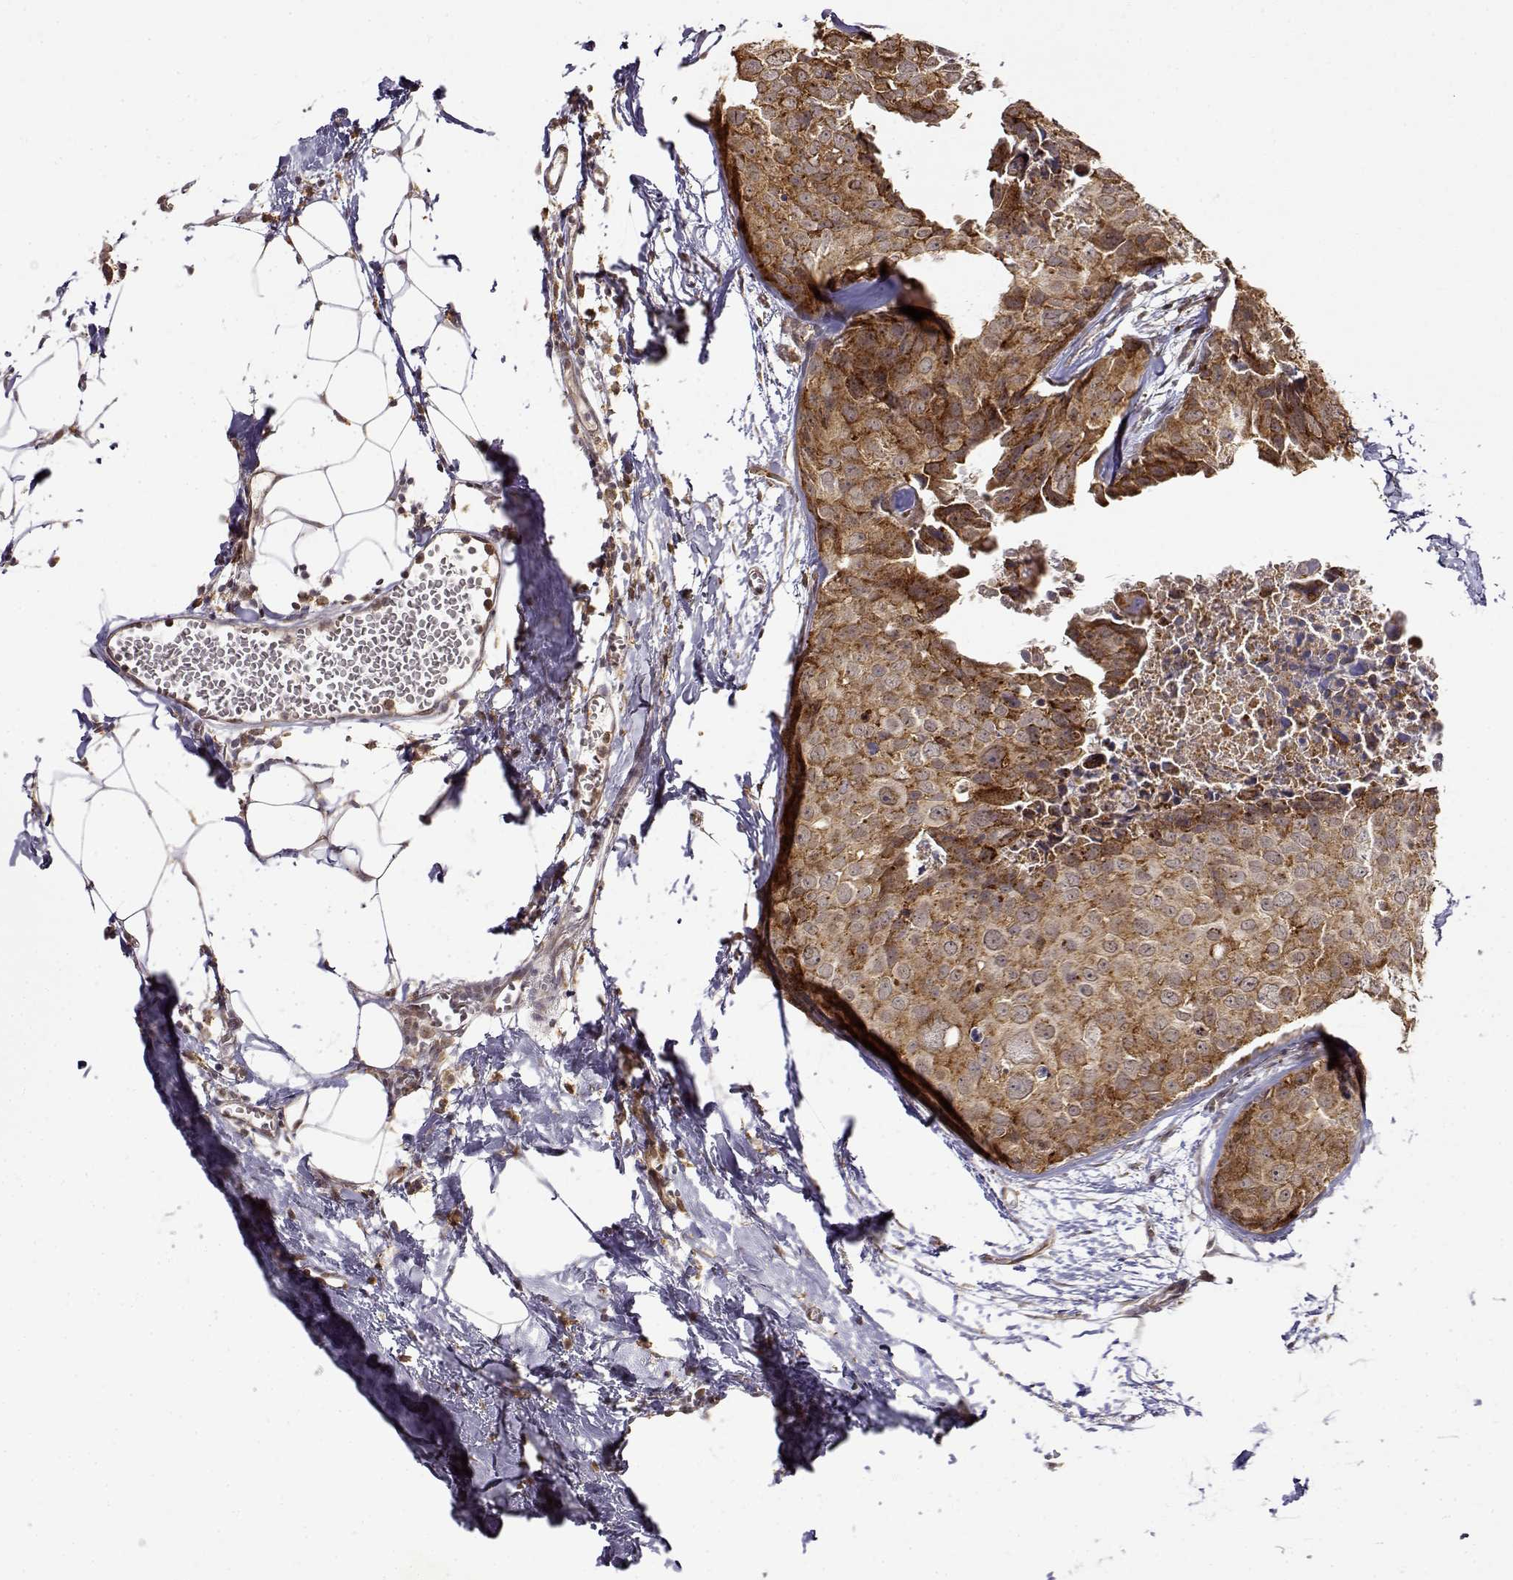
{"staining": {"intensity": "moderate", "quantity": "25%-75%", "location": "cytoplasmic/membranous"}, "tissue": "breast cancer", "cell_type": "Tumor cells", "image_type": "cancer", "snomed": [{"axis": "morphology", "description": "Duct carcinoma"}, {"axis": "topography", "description": "Breast"}], "caption": "Breast invasive ductal carcinoma stained for a protein demonstrates moderate cytoplasmic/membranous positivity in tumor cells.", "gene": "RNF13", "patient": {"sex": "female", "age": 38}}